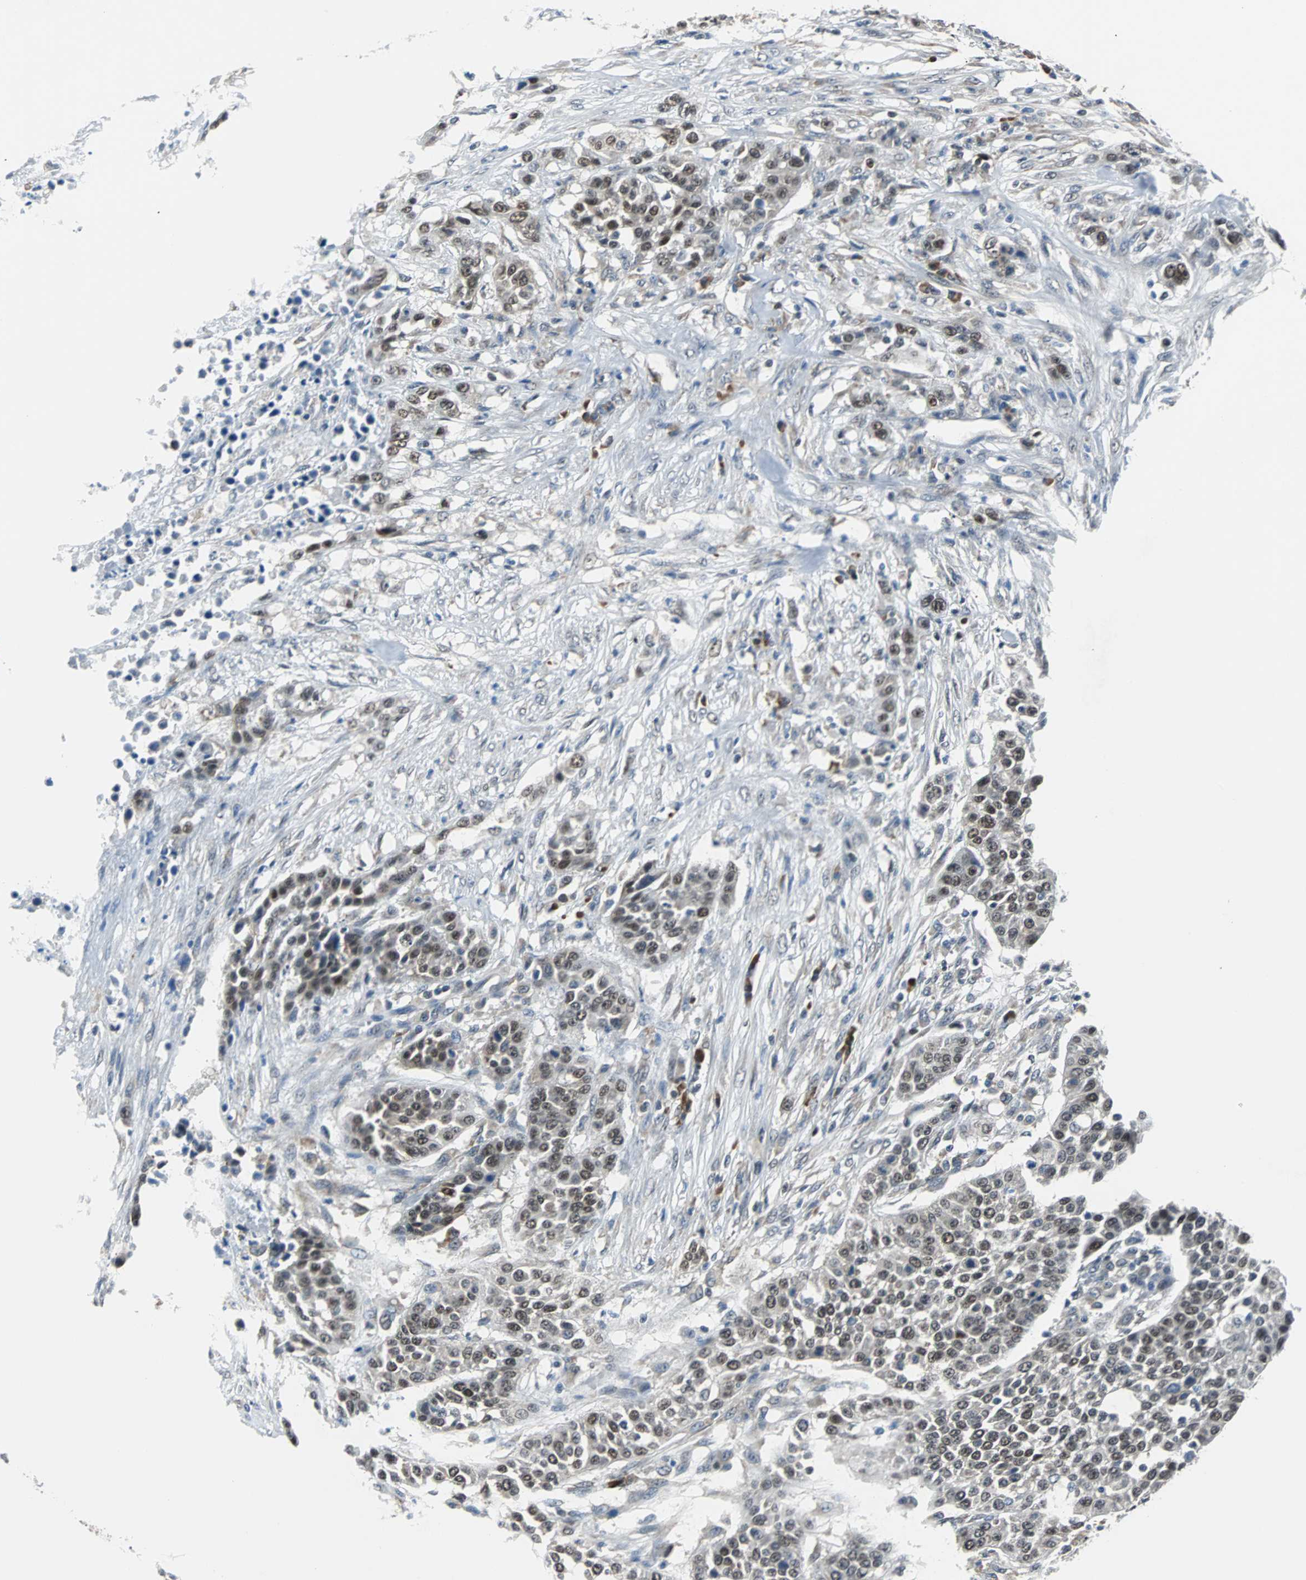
{"staining": {"intensity": "moderate", "quantity": ">75%", "location": "nuclear"}, "tissue": "urothelial cancer", "cell_type": "Tumor cells", "image_type": "cancer", "snomed": [{"axis": "morphology", "description": "Urothelial carcinoma, High grade"}, {"axis": "topography", "description": "Urinary bladder"}], "caption": "Immunohistochemistry (IHC) histopathology image of urothelial carcinoma (high-grade) stained for a protein (brown), which displays medium levels of moderate nuclear positivity in about >75% of tumor cells.", "gene": "USP28", "patient": {"sex": "male", "age": 74}}